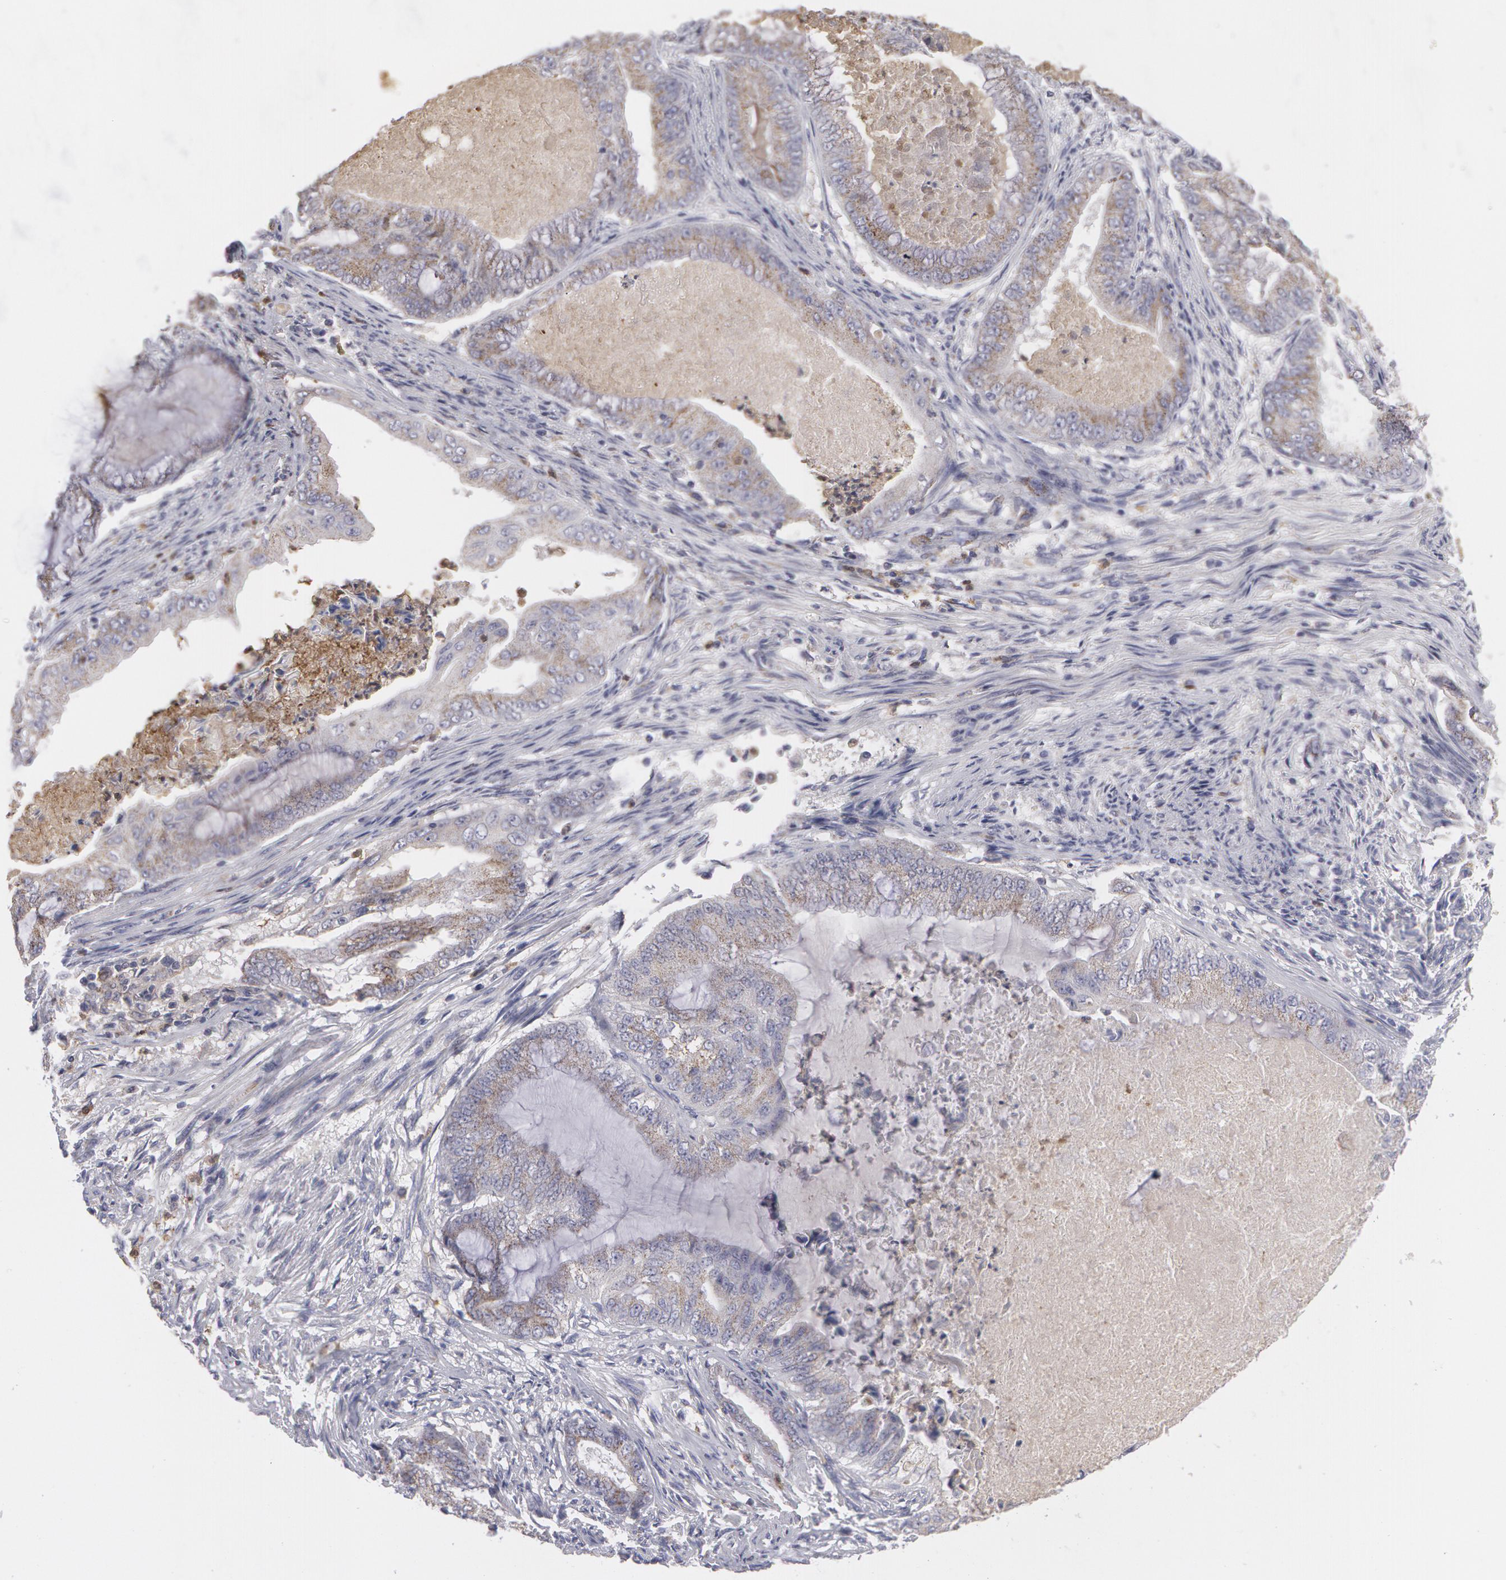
{"staining": {"intensity": "weak", "quantity": "25%-75%", "location": "cytoplasmic/membranous"}, "tissue": "endometrial cancer", "cell_type": "Tumor cells", "image_type": "cancer", "snomed": [{"axis": "morphology", "description": "Adenocarcinoma, NOS"}, {"axis": "topography", "description": "Endometrium"}], "caption": "An image of human endometrial adenocarcinoma stained for a protein shows weak cytoplasmic/membranous brown staining in tumor cells.", "gene": "CAT", "patient": {"sex": "female", "age": 63}}